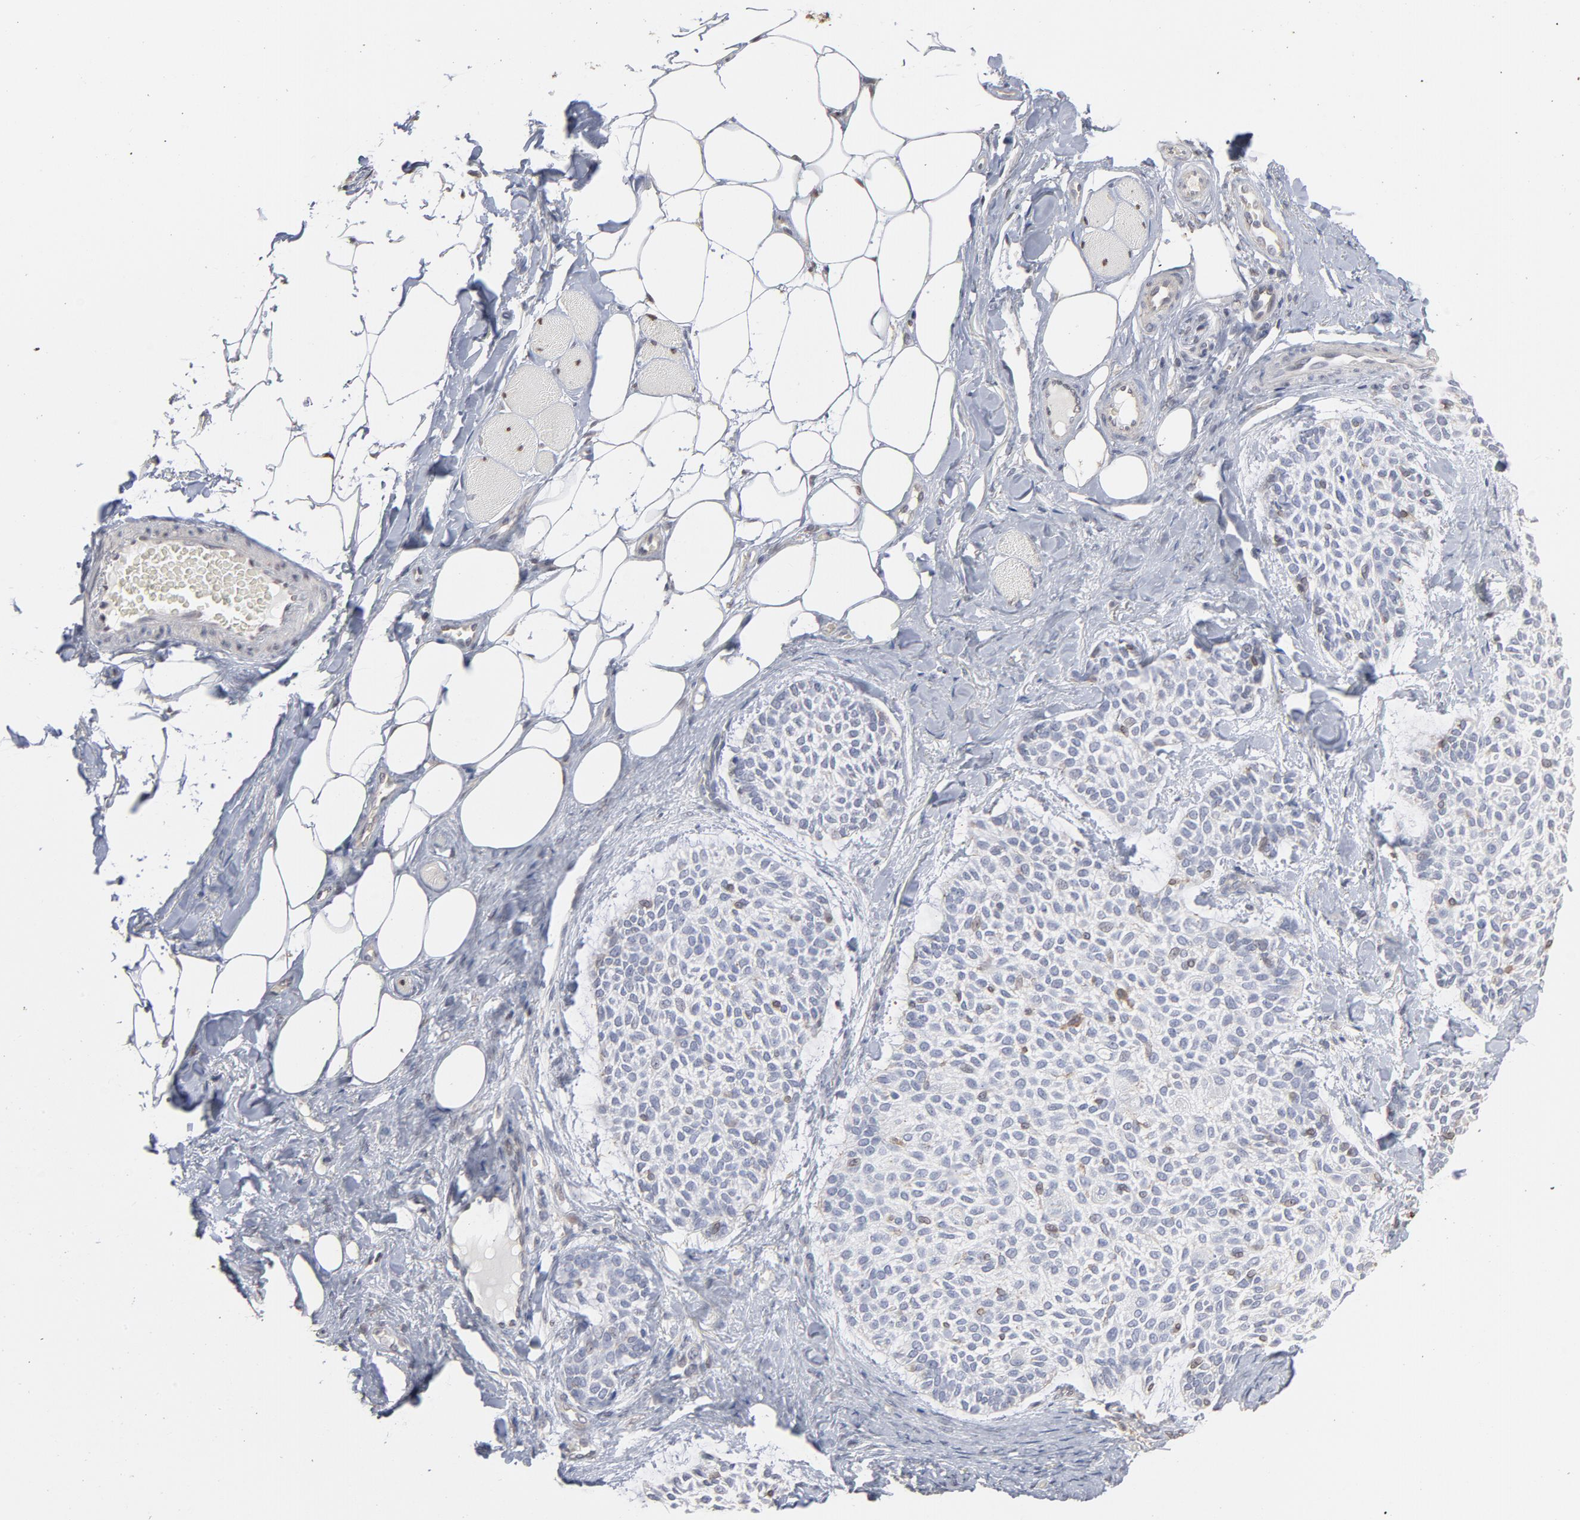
{"staining": {"intensity": "weak", "quantity": "<25%", "location": "nuclear"}, "tissue": "skin cancer", "cell_type": "Tumor cells", "image_type": "cancer", "snomed": [{"axis": "morphology", "description": "Normal tissue, NOS"}, {"axis": "morphology", "description": "Basal cell carcinoma"}, {"axis": "topography", "description": "Skin"}], "caption": "A histopathology image of skin basal cell carcinoma stained for a protein reveals no brown staining in tumor cells. (DAB (3,3'-diaminobenzidine) immunohistochemistry visualized using brightfield microscopy, high magnification).", "gene": "PNMA1", "patient": {"sex": "female", "age": 70}}